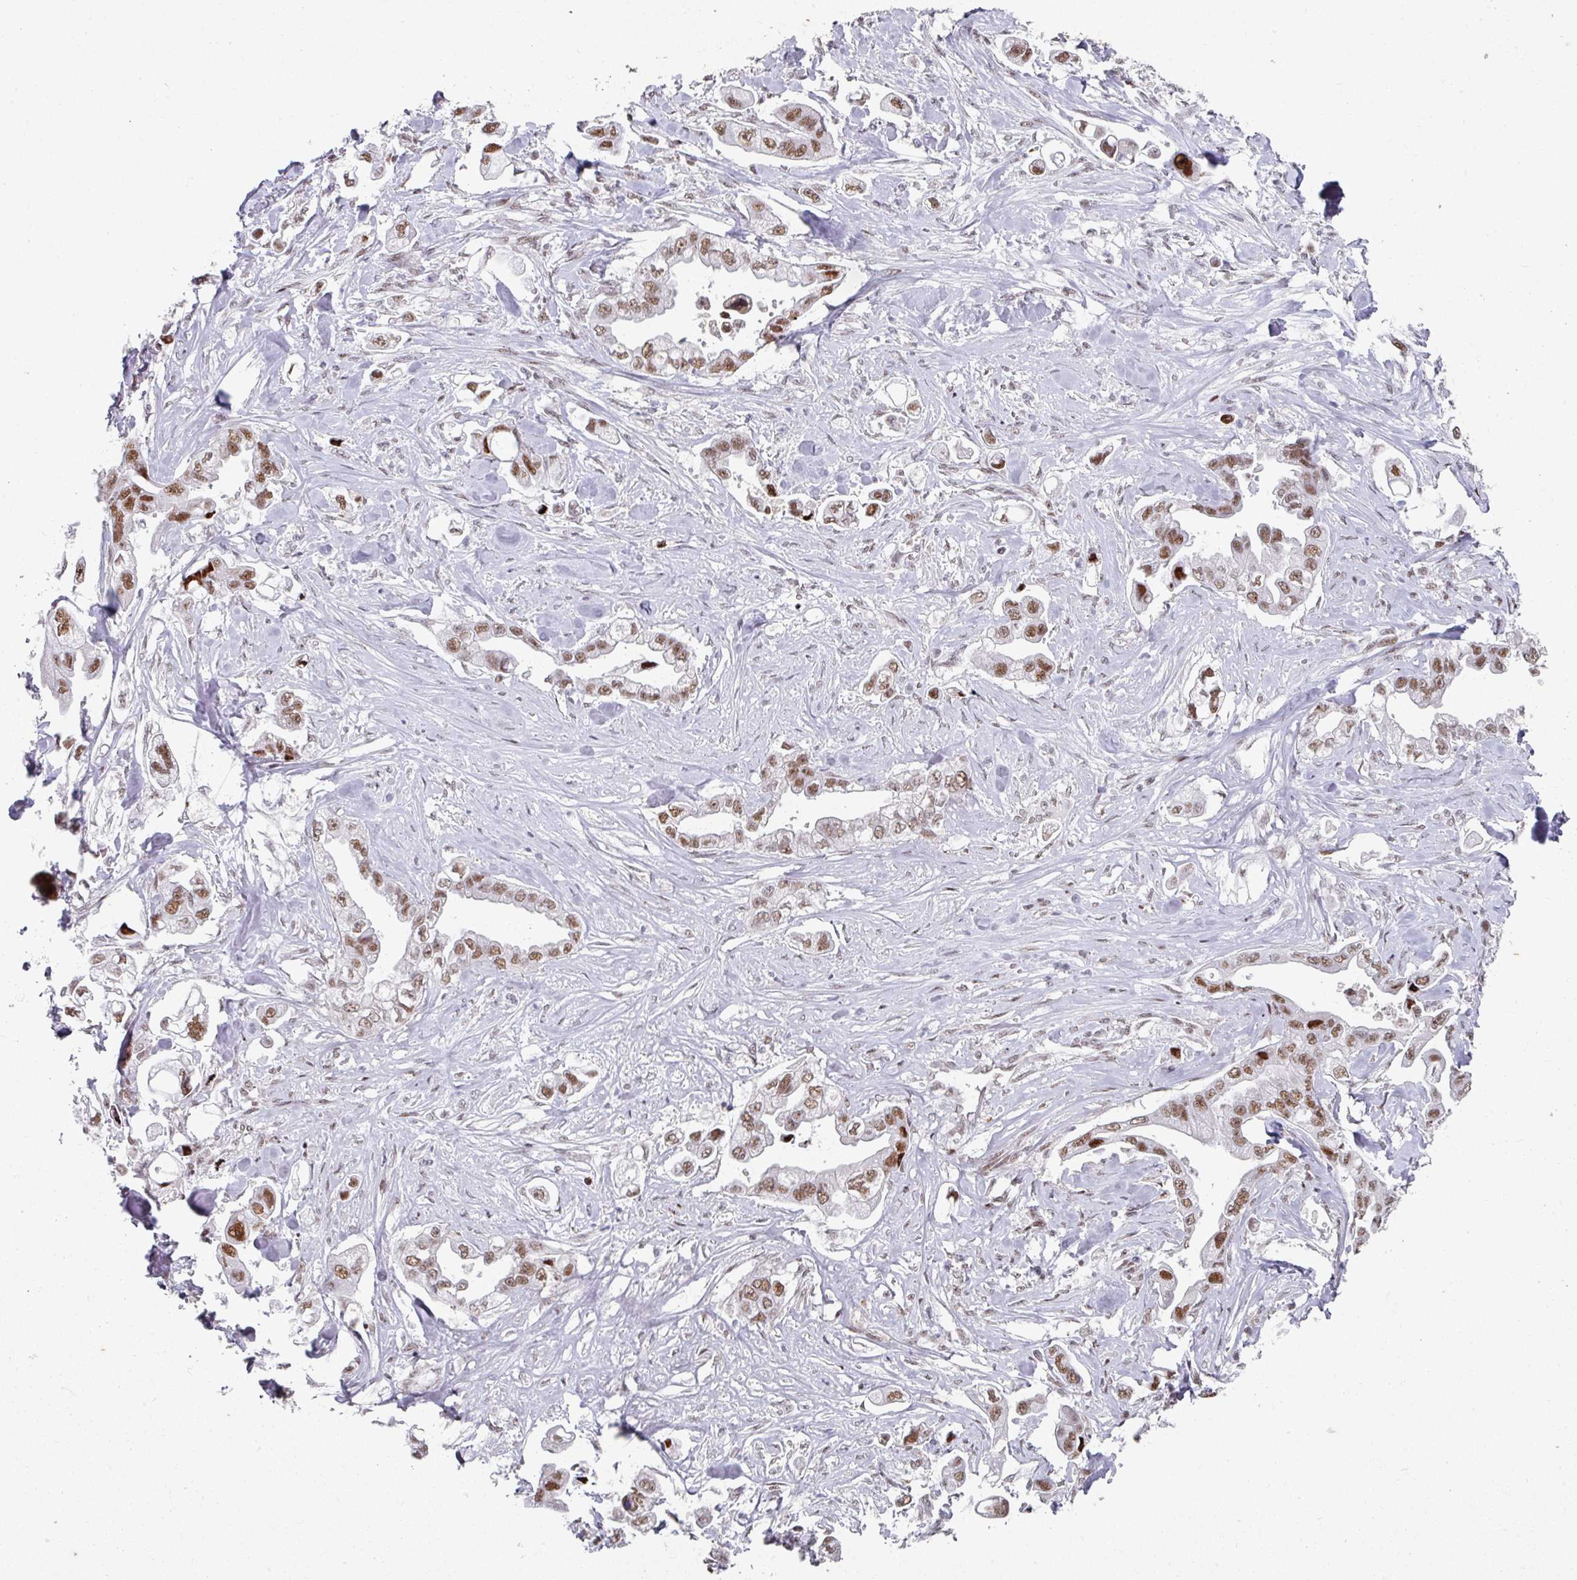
{"staining": {"intensity": "moderate", "quantity": ">75%", "location": "nuclear"}, "tissue": "stomach cancer", "cell_type": "Tumor cells", "image_type": "cancer", "snomed": [{"axis": "morphology", "description": "Adenocarcinoma, NOS"}, {"axis": "topography", "description": "Stomach"}], "caption": "Immunohistochemistry (DAB (3,3'-diaminobenzidine)) staining of stomach cancer reveals moderate nuclear protein positivity in about >75% of tumor cells.", "gene": "SF3B5", "patient": {"sex": "male", "age": 62}}